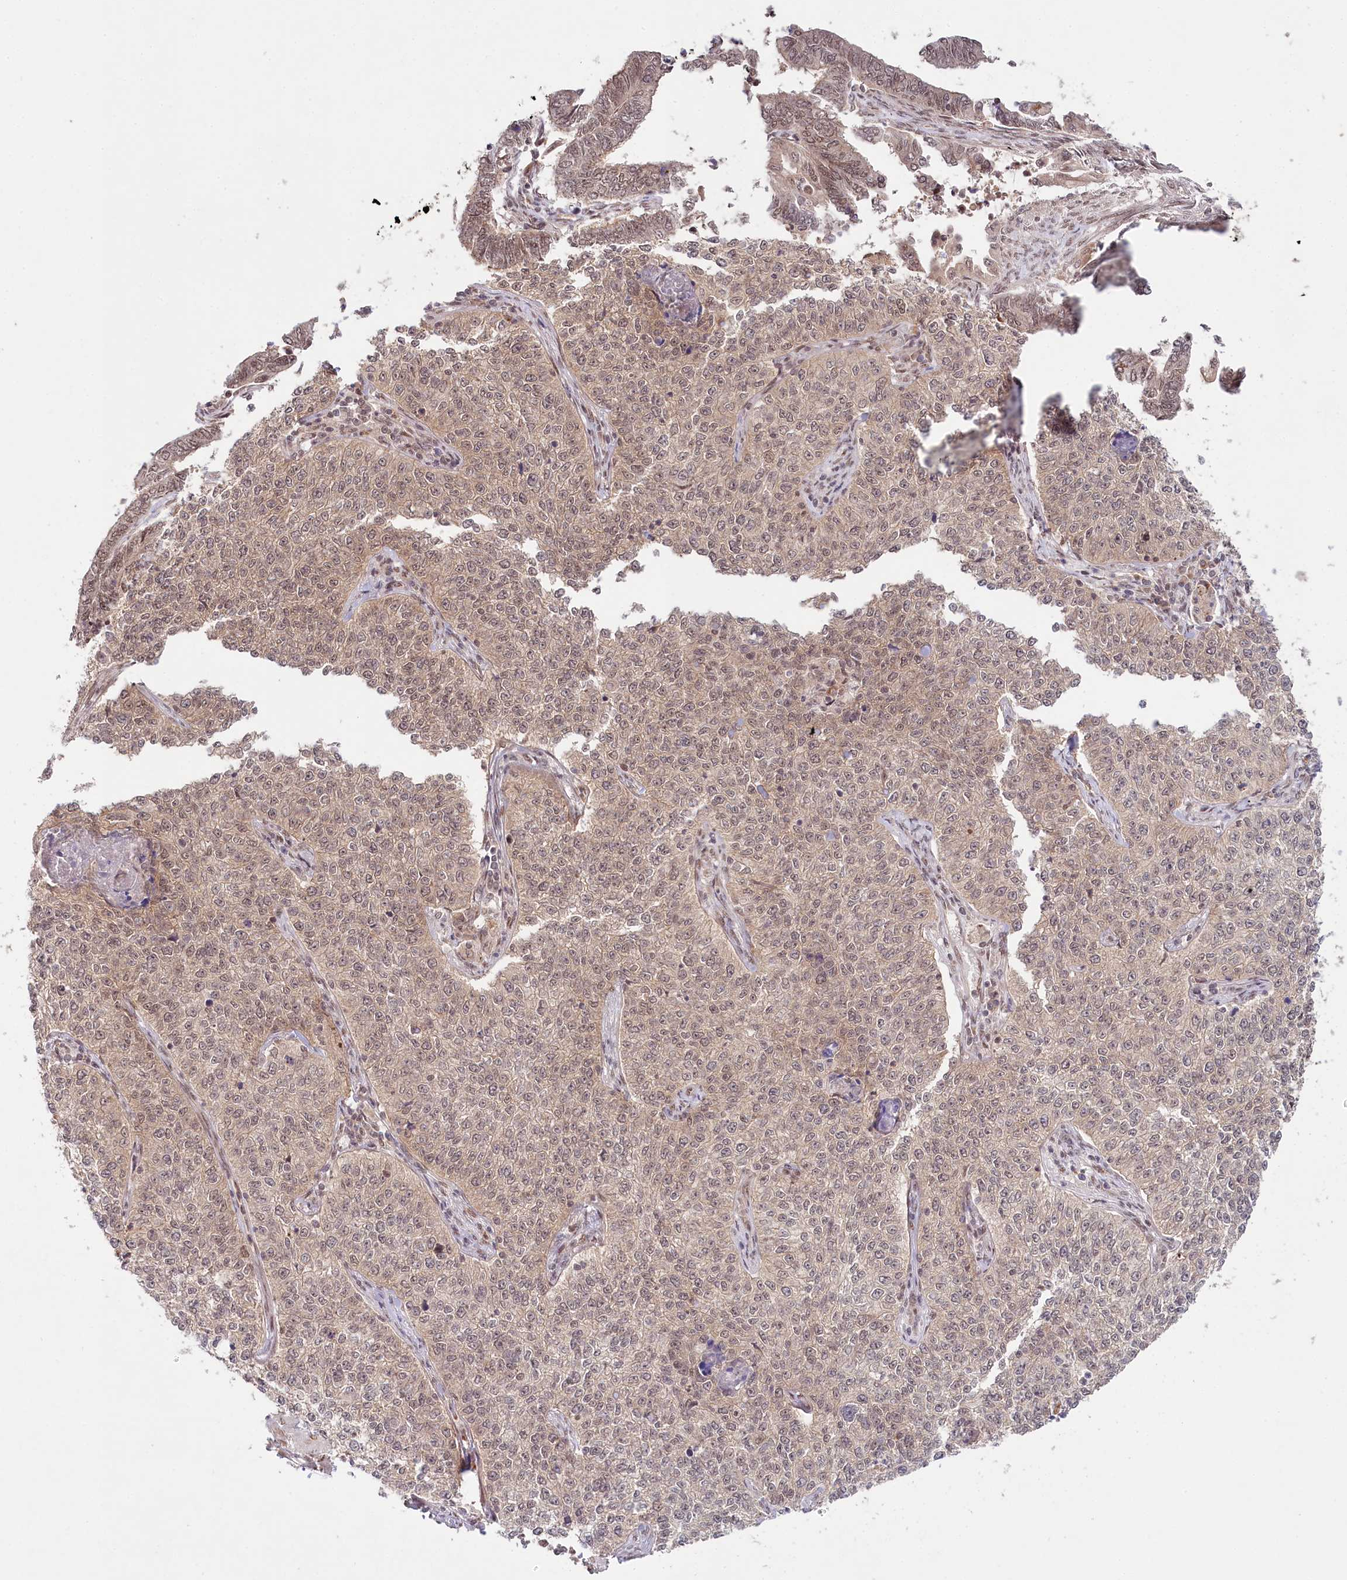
{"staining": {"intensity": "moderate", "quantity": "25%-75%", "location": "cytoplasmic/membranous,nuclear"}, "tissue": "cervical cancer", "cell_type": "Tumor cells", "image_type": "cancer", "snomed": [{"axis": "morphology", "description": "Squamous cell carcinoma, NOS"}, {"axis": "topography", "description": "Cervix"}], "caption": "This is an image of IHC staining of cervical squamous cell carcinoma, which shows moderate staining in the cytoplasmic/membranous and nuclear of tumor cells.", "gene": "CCDC65", "patient": {"sex": "female", "age": 35}}